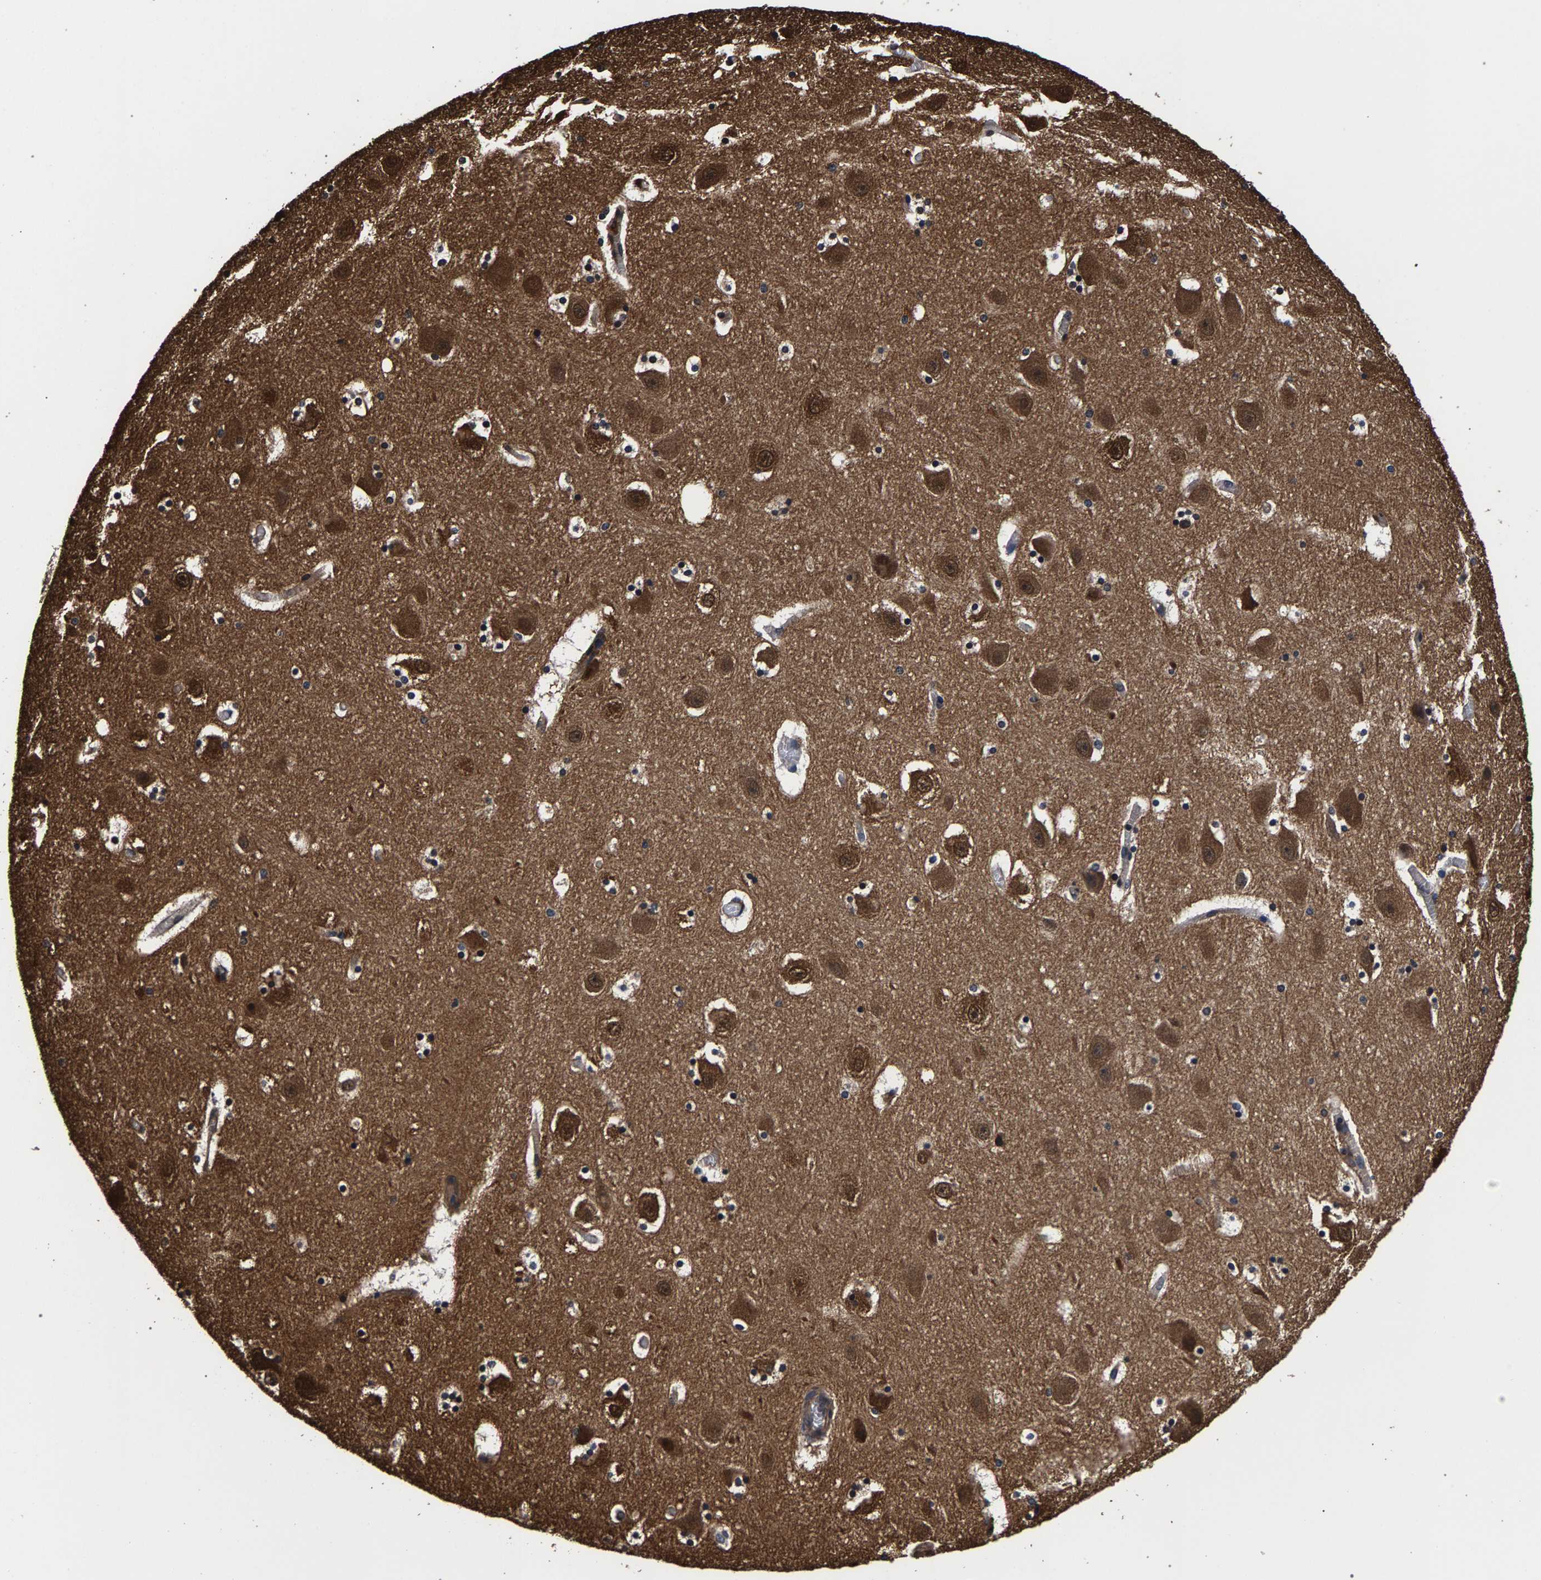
{"staining": {"intensity": "moderate", "quantity": "<25%", "location": "cytoplasmic/membranous"}, "tissue": "hippocampus", "cell_type": "Glial cells", "image_type": "normal", "snomed": [{"axis": "morphology", "description": "Normal tissue, NOS"}, {"axis": "topography", "description": "Hippocampus"}], "caption": "High-power microscopy captured an immunohistochemistry photomicrograph of unremarkable hippocampus, revealing moderate cytoplasmic/membranous positivity in about <25% of glial cells.", "gene": "MARCHF7", "patient": {"sex": "male", "age": 45}}